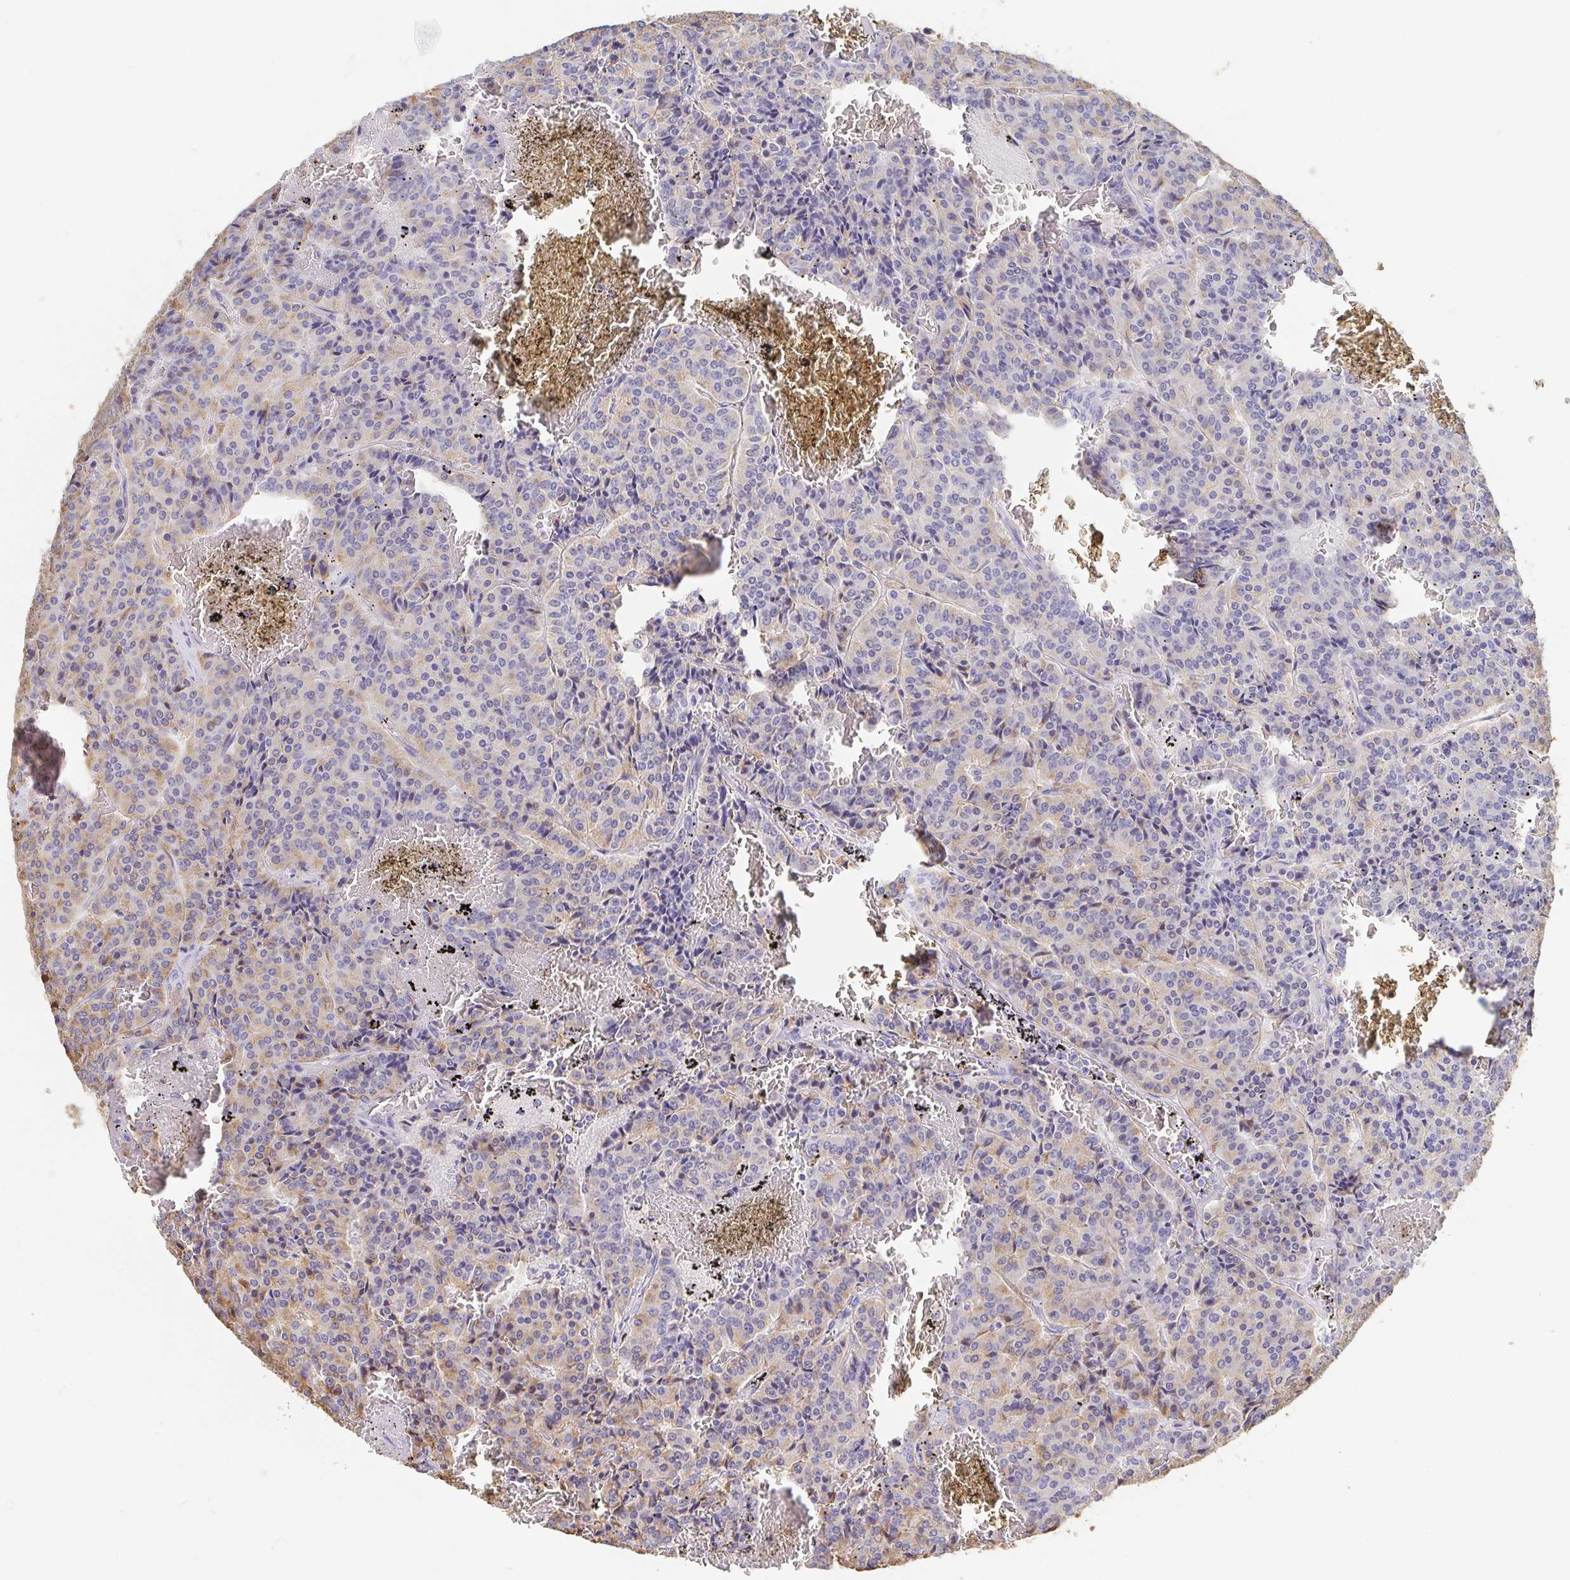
{"staining": {"intensity": "weak", "quantity": "25%-75%", "location": "cytoplasmic/membranous"}, "tissue": "carcinoid", "cell_type": "Tumor cells", "image_type": "cancer", "snomed": [{"axis": "morphology", "description": "Carcinoid, malignant, NOS"}, {"axis": "topography", "description": "Lung"}], "caption": "Protein staining displays weak cytoplasmic/membranous positivity in about 25%-75% of tumor cells in carcinoid.", "gene": "TREH", "patient": {"sex": "male", "age": 70}}